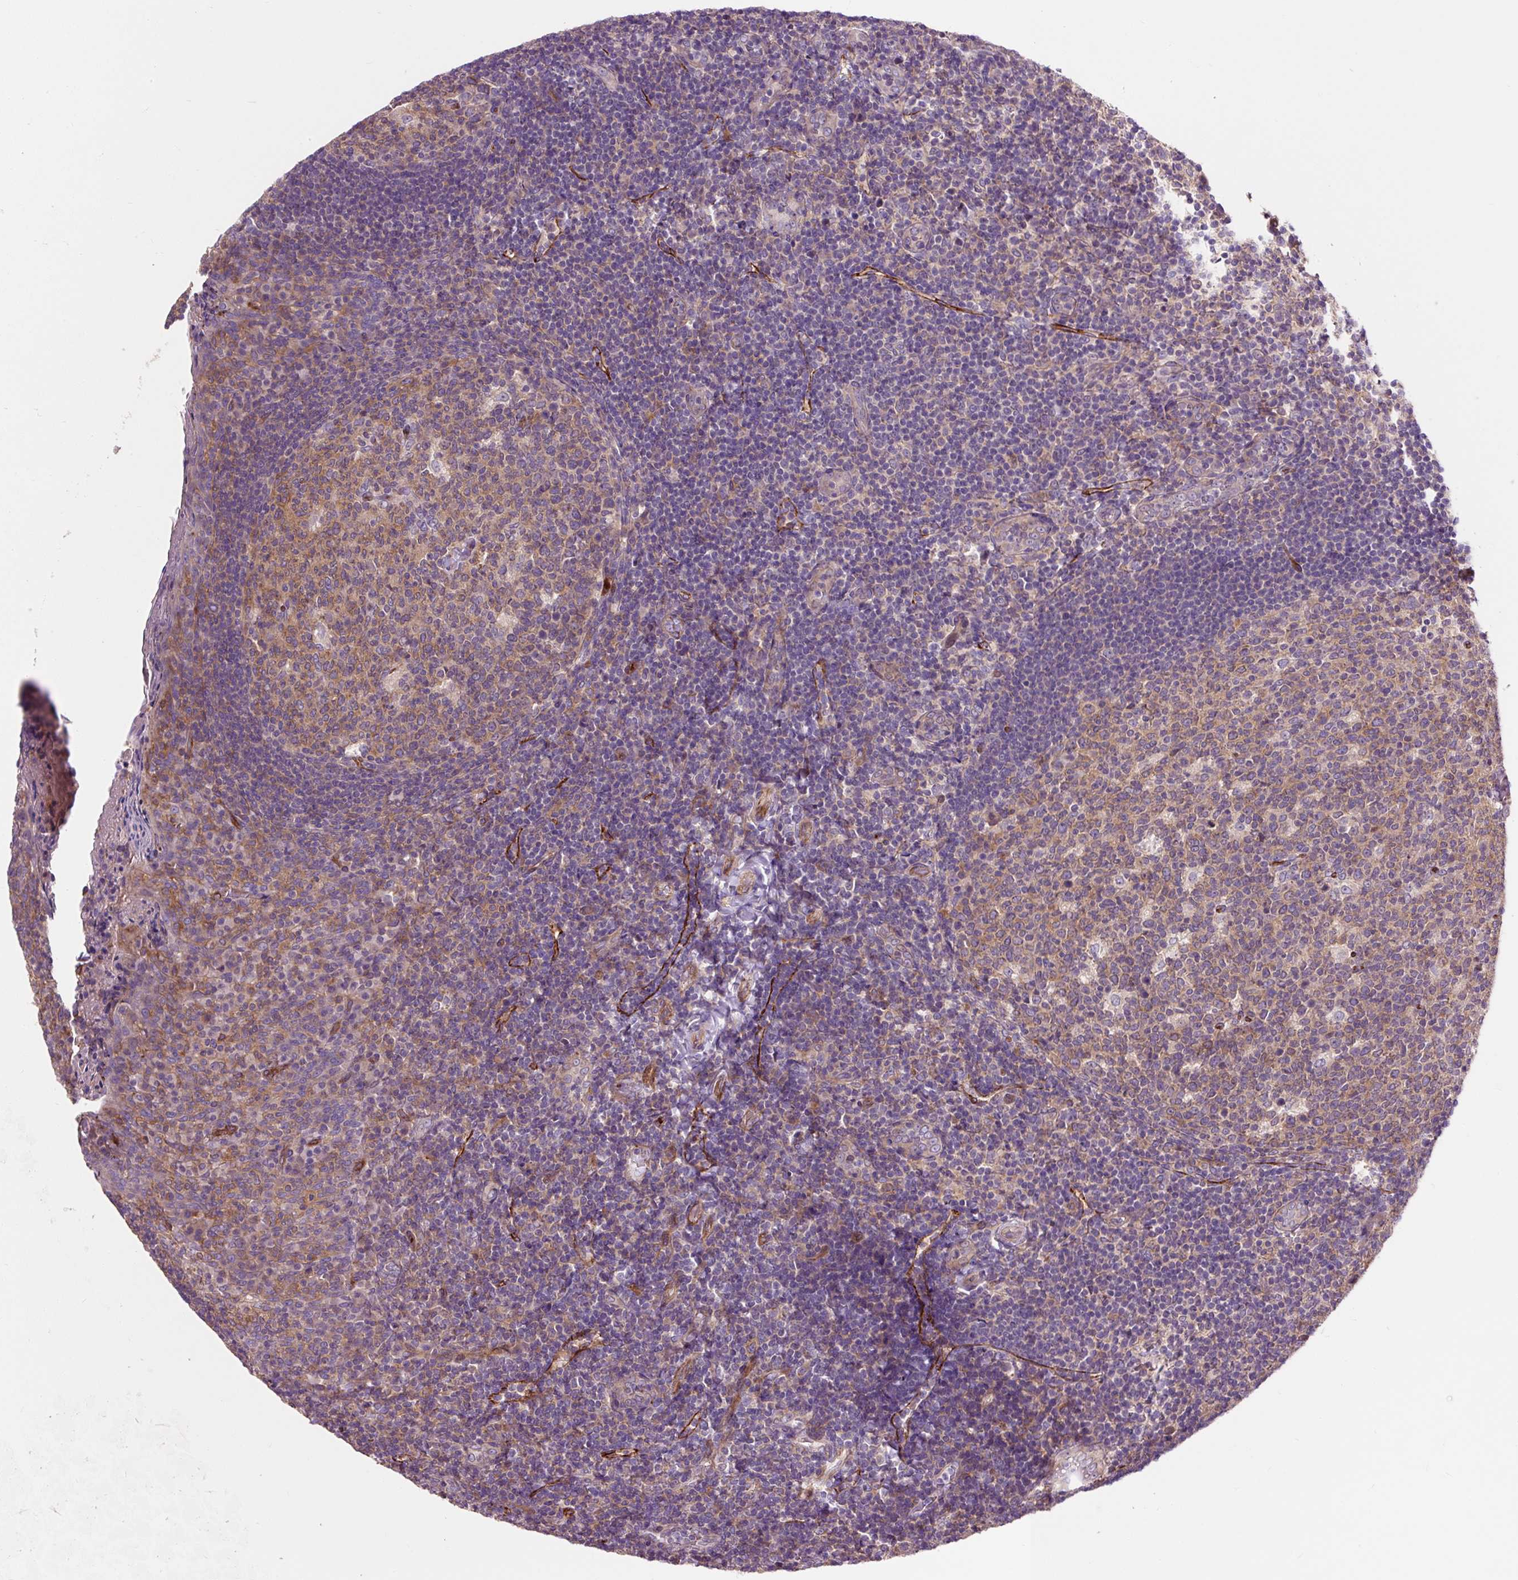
{"staining": {"intensity": "moderate", "quantity": ">75%", "location": "cytoplasmic/membranous"}, "tissue": "tonsil", "cell_type": "Germinal center cells", "image_type": "normal", "snomed": [{"axis": "morphology", "description": "Normal tissue, NOS"}, {"axis": "topography", "description": "Tonsil"}], "caption": "Immunohistochemical staining of unremarkable tonsil demonstrates moderate cytoplasmic/membranous protein staining in approximately >75% of germinal center cells.", "gene": "PCDHGB3", "patient": {"sex": "female", "age": 10}}